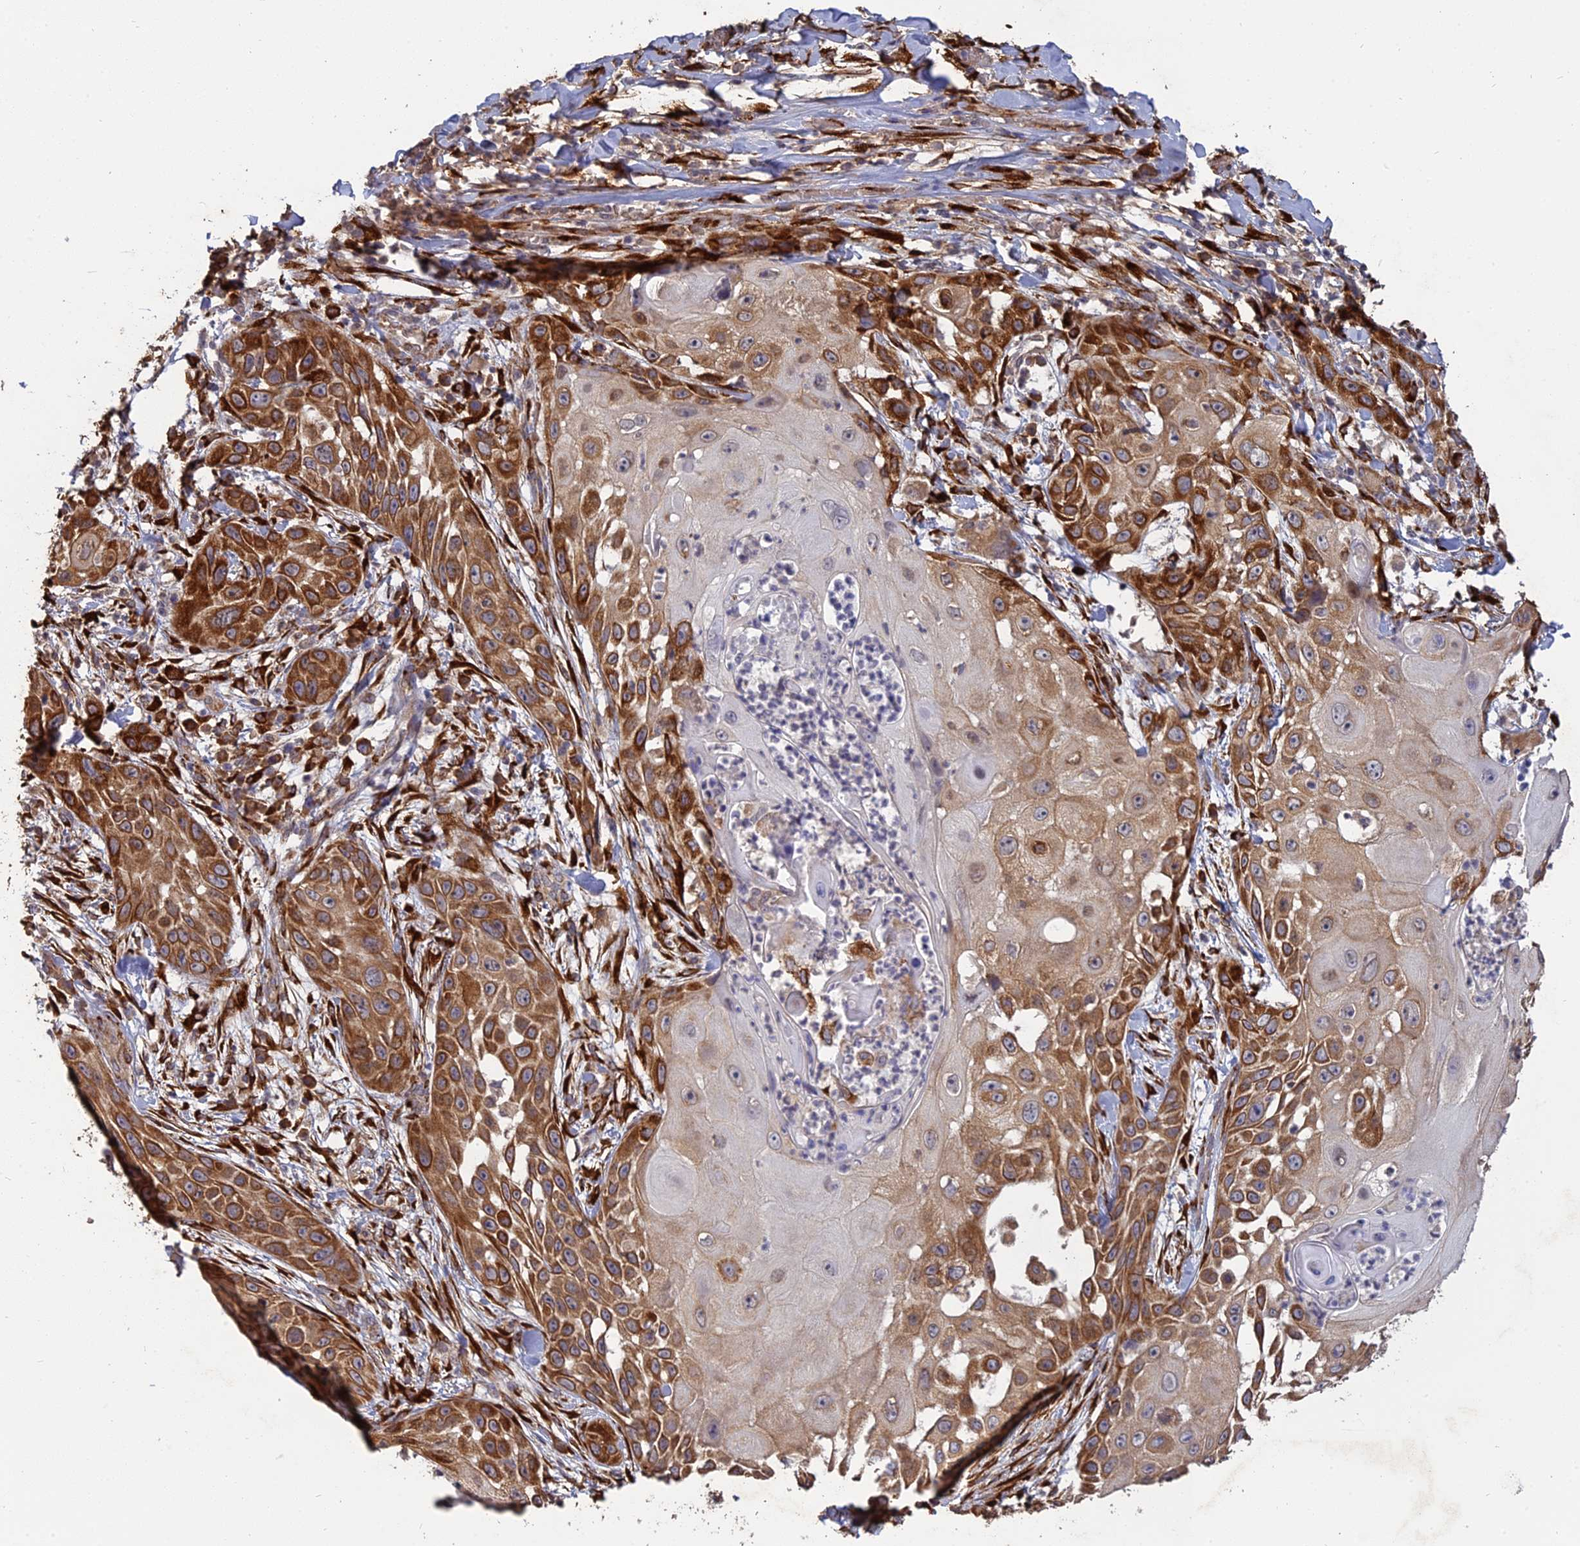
{"staining": {"intensity": "strong", "quantity": ">75%", "location": "cytoplasmic/membranous"}, "tissue": "skin cancer", "cell_type": "Tumor cells", "image_type": "cancer", "snomed": [{"axis": "morphology", "description": "Squamous cell carcinoma, NOS"}, {"axis": "topography", "description": "Skin"}], "caption": "Approximately >75% of tumor cells in human skin cancer (squamous cell carcinoma) display strong cytoplasmic/membranous protein expression as visualized by brown immunohistochemical staining.", "gene": "PPIC", "patient": {"sex": "female", "age": 44}}